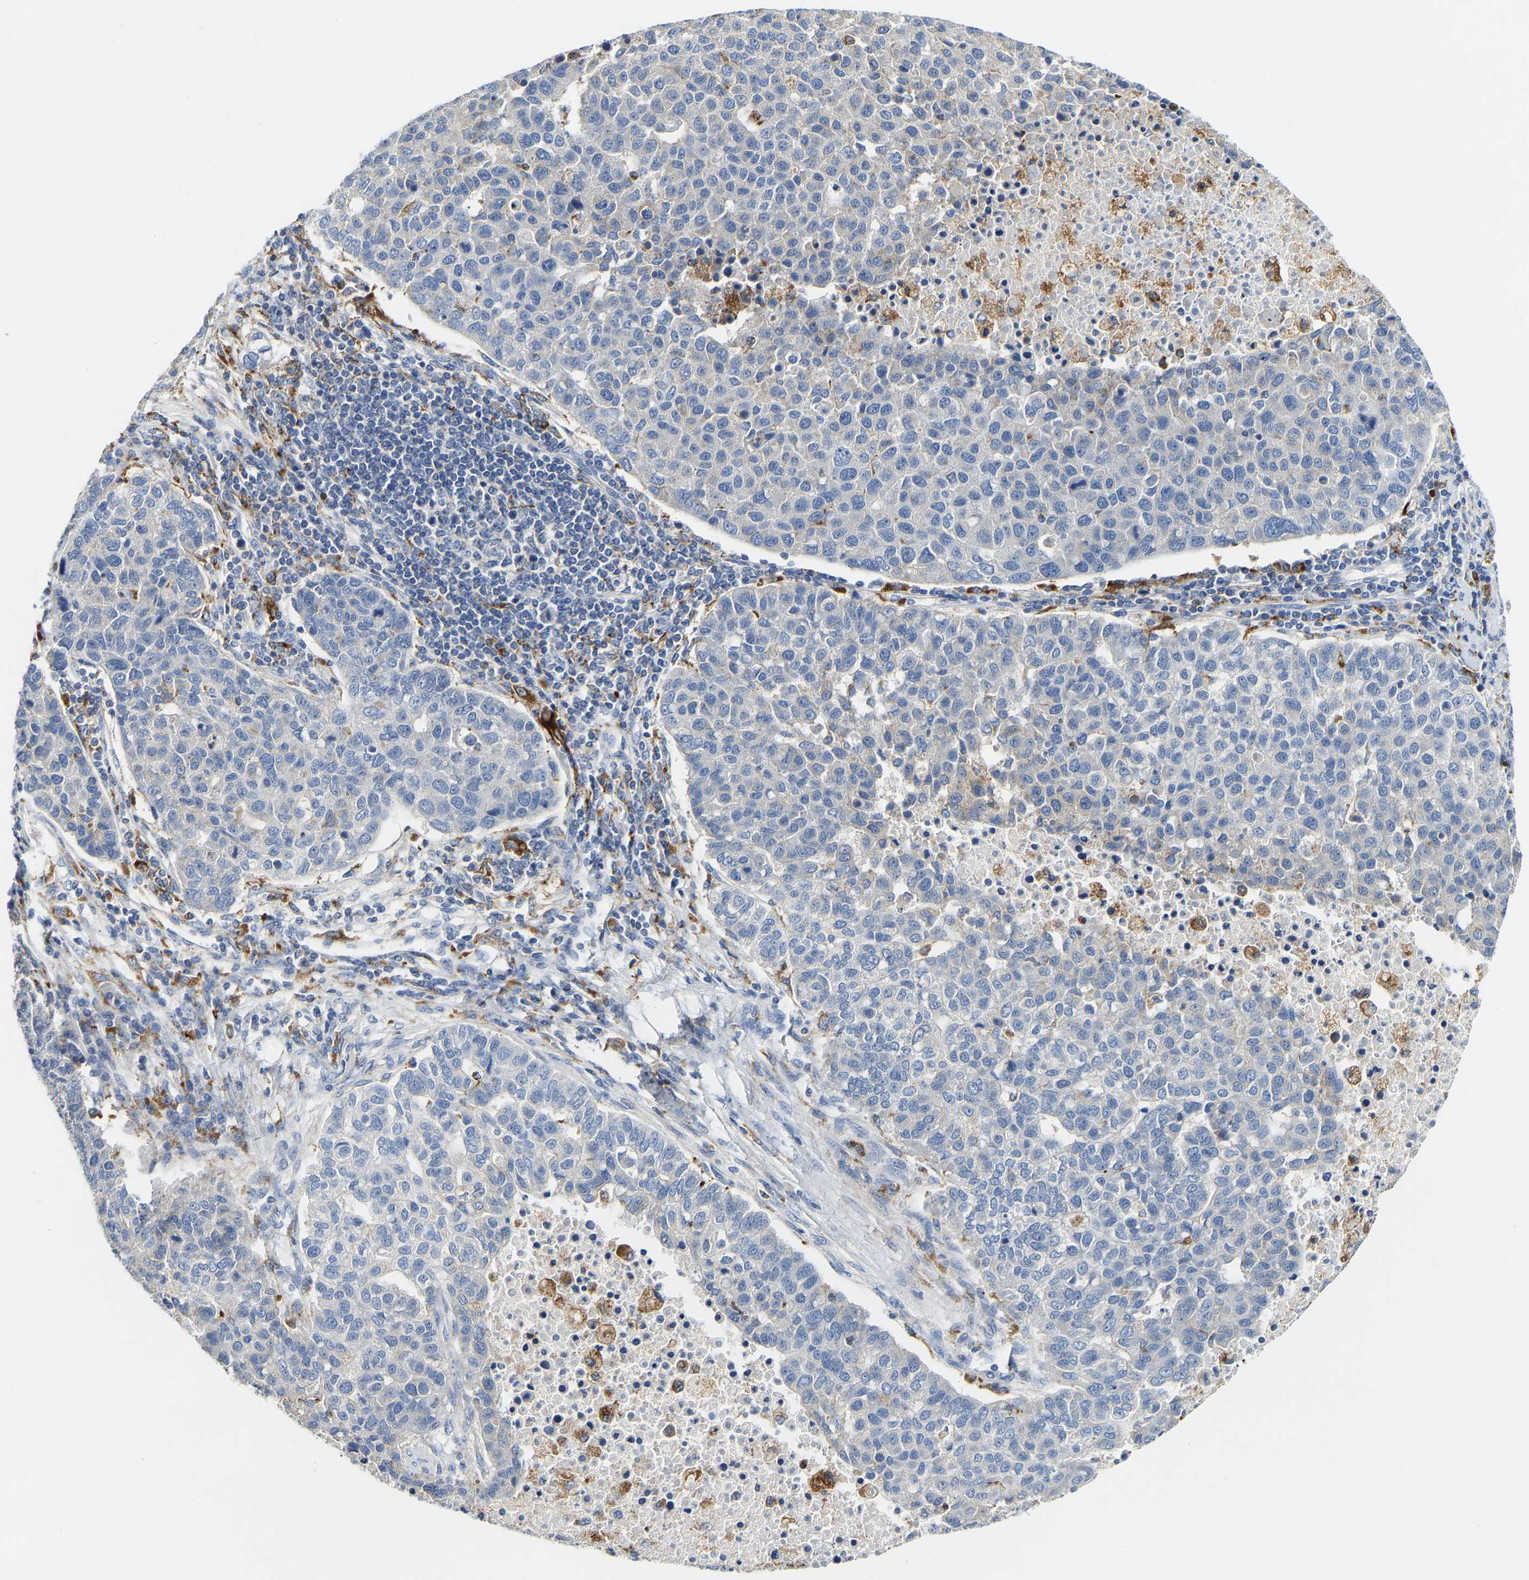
{"staining": {"intensity": "negative", "quantity": "none", "location": "none"}, "tissue": "pancreatic cancer", "cell_type": "Tumor cells", "image_type": "cancer", "snomed": [{"axis": "morphology", "description": "Adenocarcinoma, NOS"}, {"axis": "topography", "description": "Pancreas"}], "caption": "This histopathology image is of pancreatic cancer stained with immunohistochemistry (IHC) to label a protein in brown with the nuclei are counter-stained blue. There is no positivity in tumor cells. (DAB (3,3'-diaminobenzidine) immunohistochemistry (IHC) with hematoxylin counter stain).", "gene": "ATP6V1E1", "patient": {"sex": "female", "age": 61}}